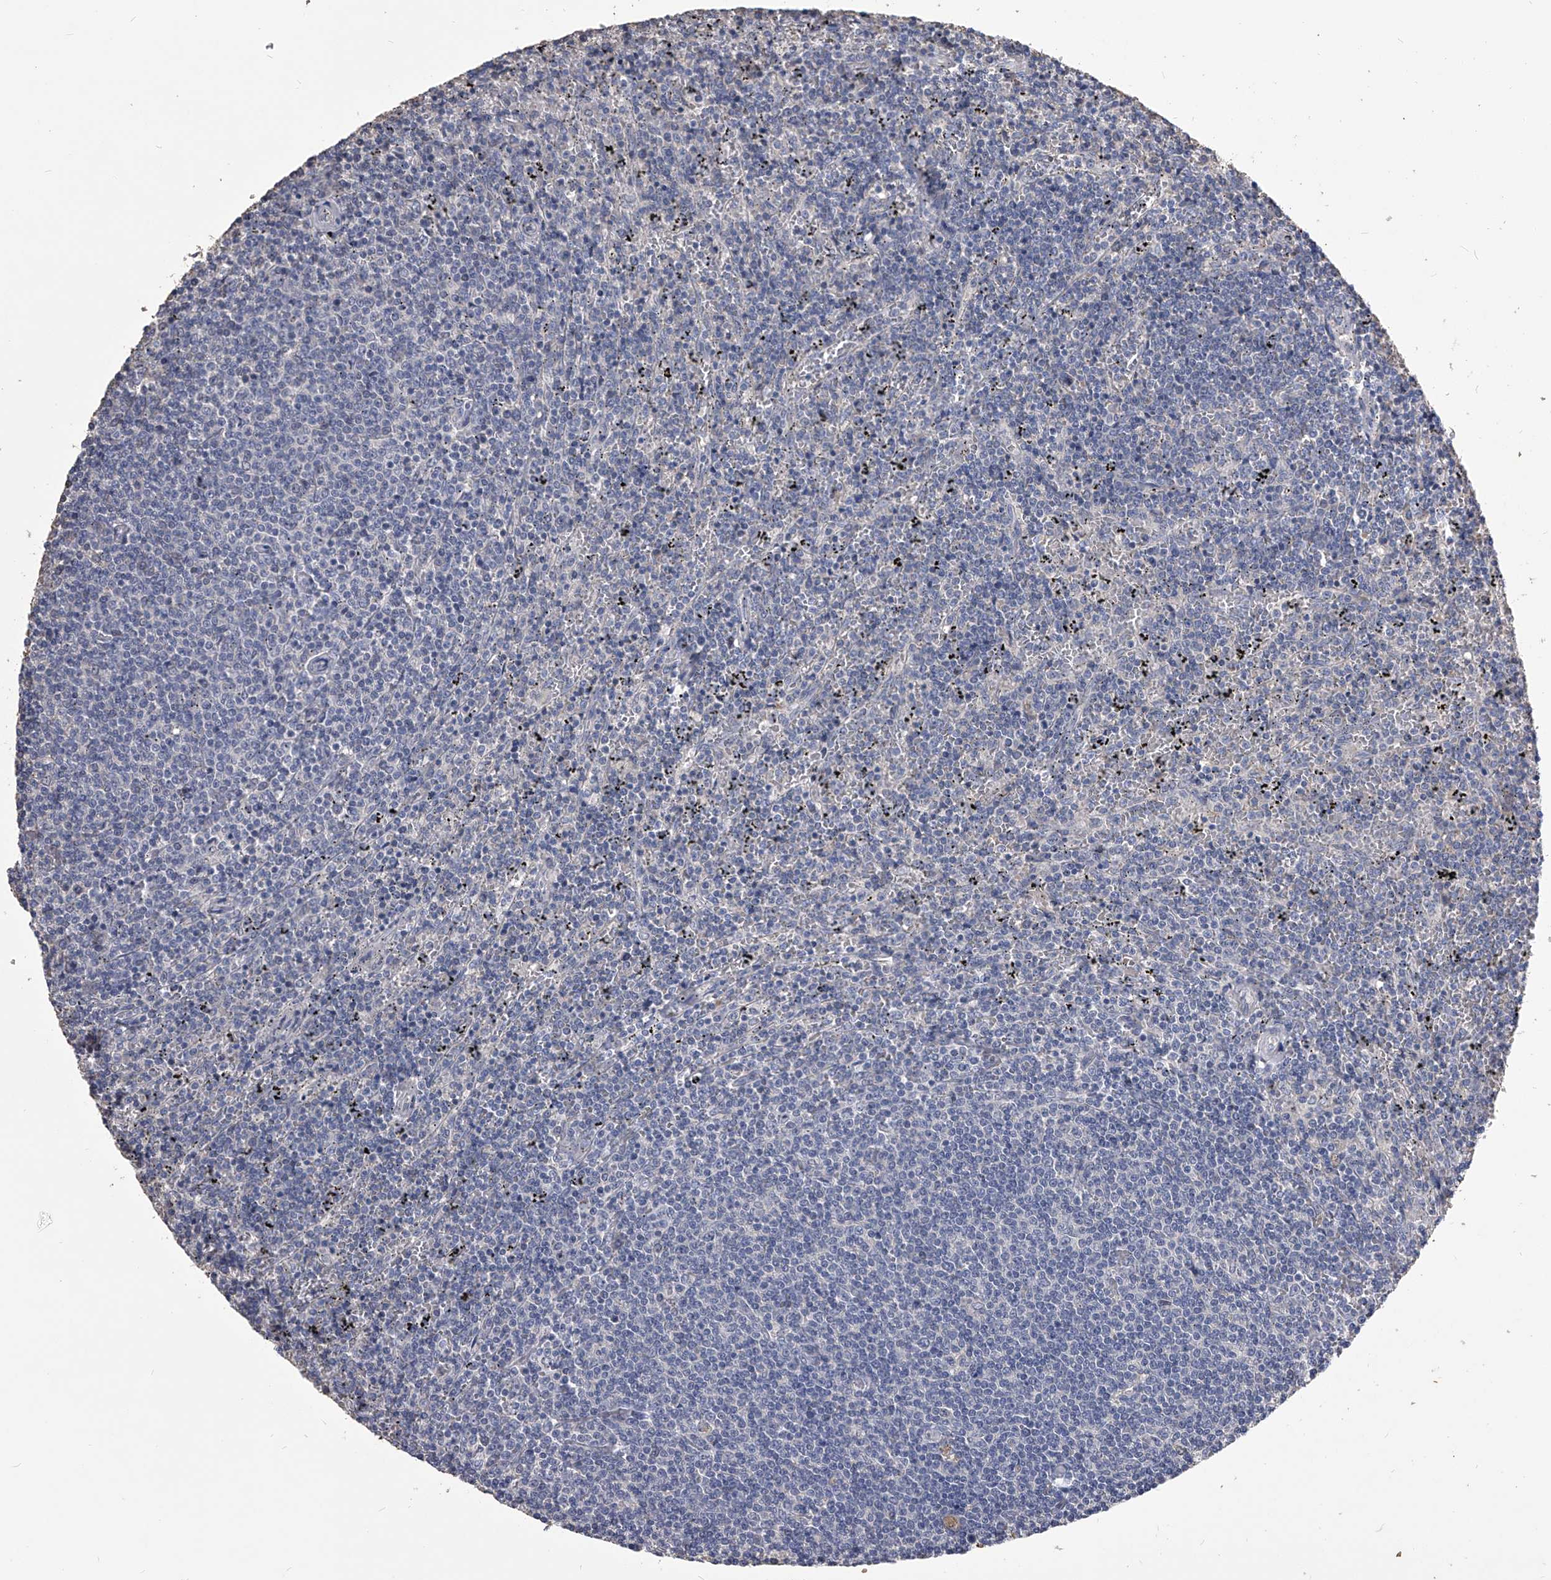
{"staining": {"intensity": "negative", "quantity": "none", "location": "none"}, "tissue": "lymphoma", "cell_type": "Tumor cells", "image_type": "cancer", "snomed": [{"axis": "morphology", "description": "Malignant lymphoma, non-Hodgkin's type, Low grade"}, {"axis": "topography", "description": "Spleen"}], "caption": "Human lymphoma stained for a protein using immunohistochemistry displays no positivity in tumor cells.", "gene": "MDN1", "patient": {"sex": "female", "age": 50}}